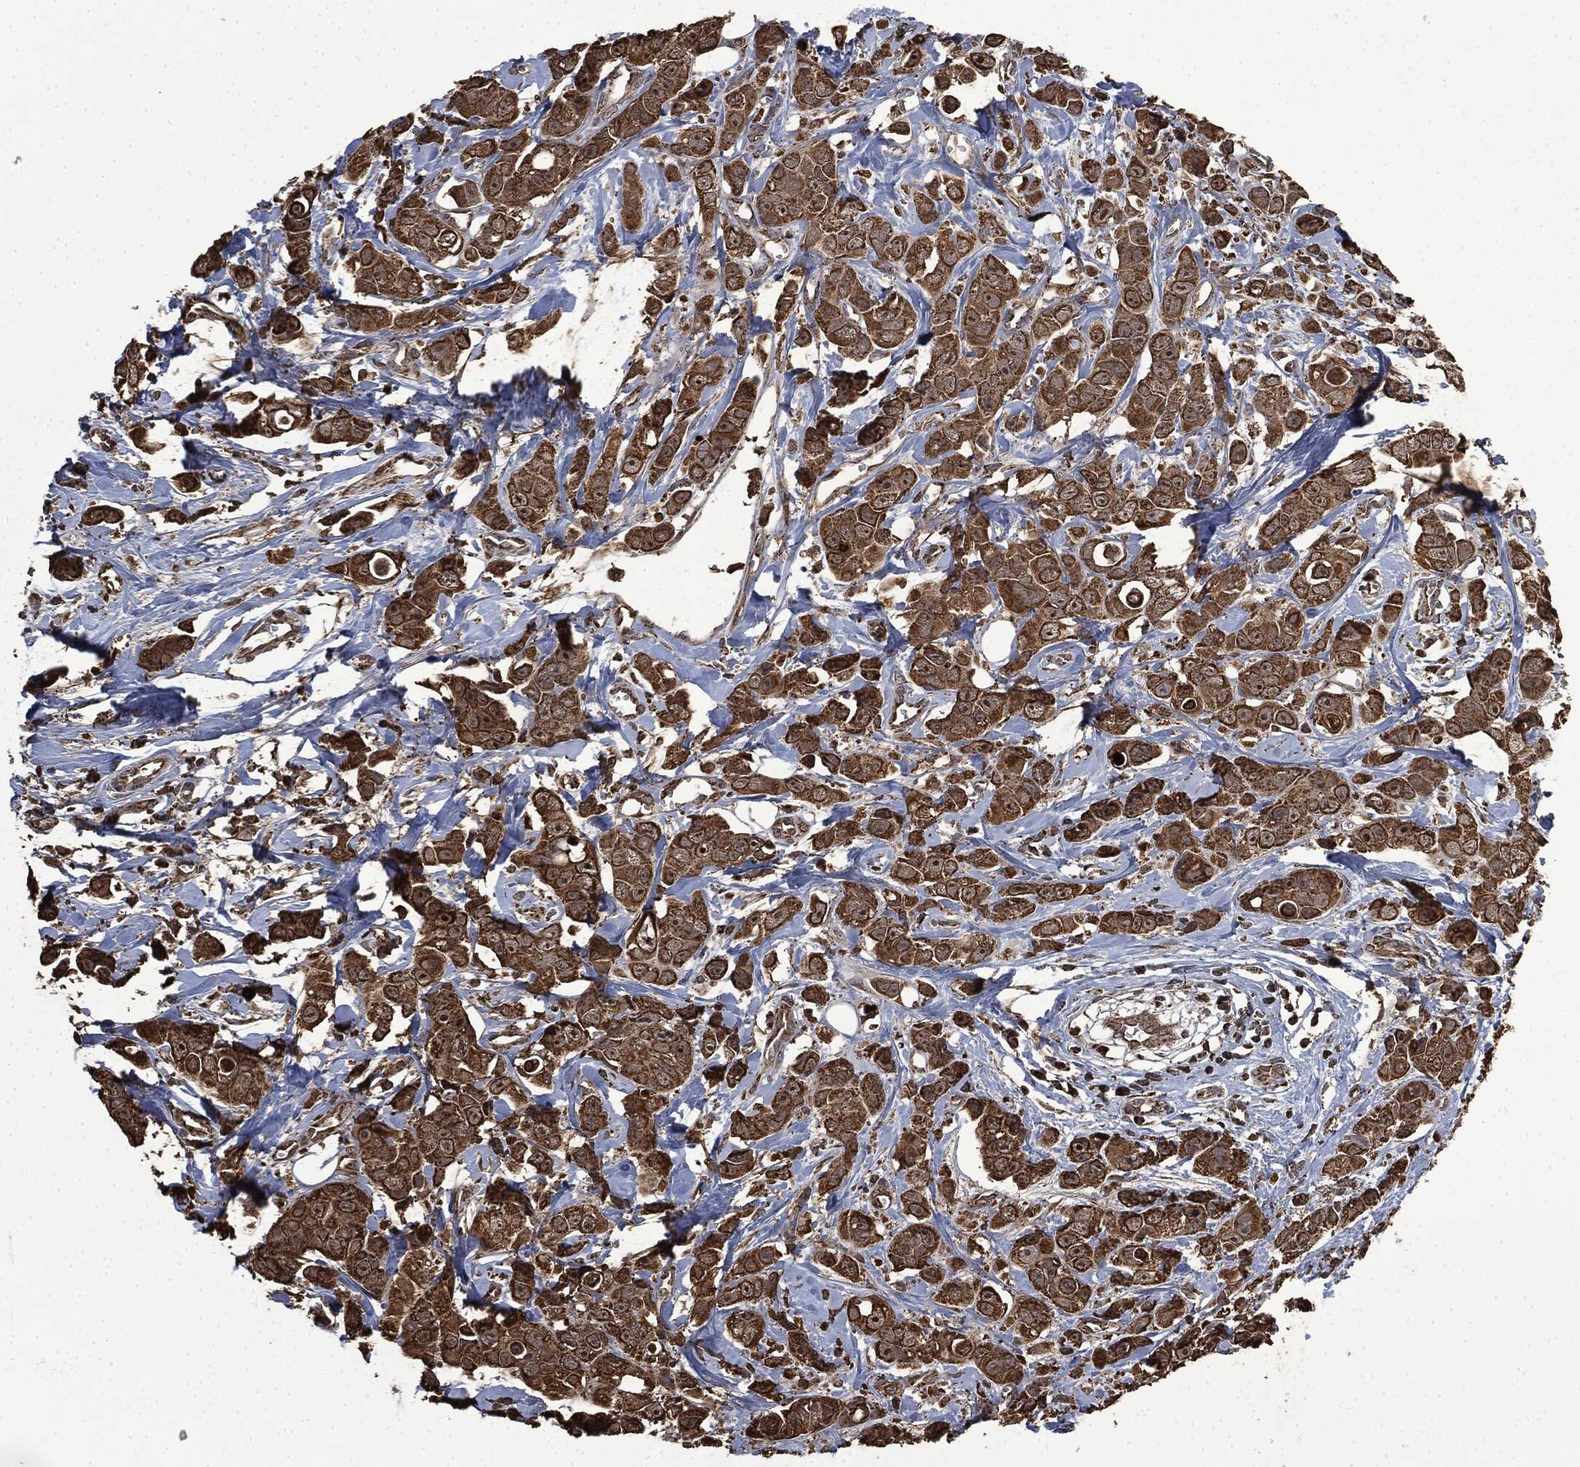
{"staining": {"intensity": "strong", "quantity": ">75%", "location": "cytoplasmic/membranous"}, "tissue": "breast cancer", "cell_type": "Tumor cells", "image_type": "cancer", "snomed": [{"axis": "morphology", "description": "Duct carcinoma"}, {"axis": "topography", "description": "Breast"}], "caption": "Infiltrating ductal carcinoma (breast) stained with a protein marker shows strong staining in tumor cells.", "gene": "LIG3", "patient": {"sex": "female", "age": 35}}